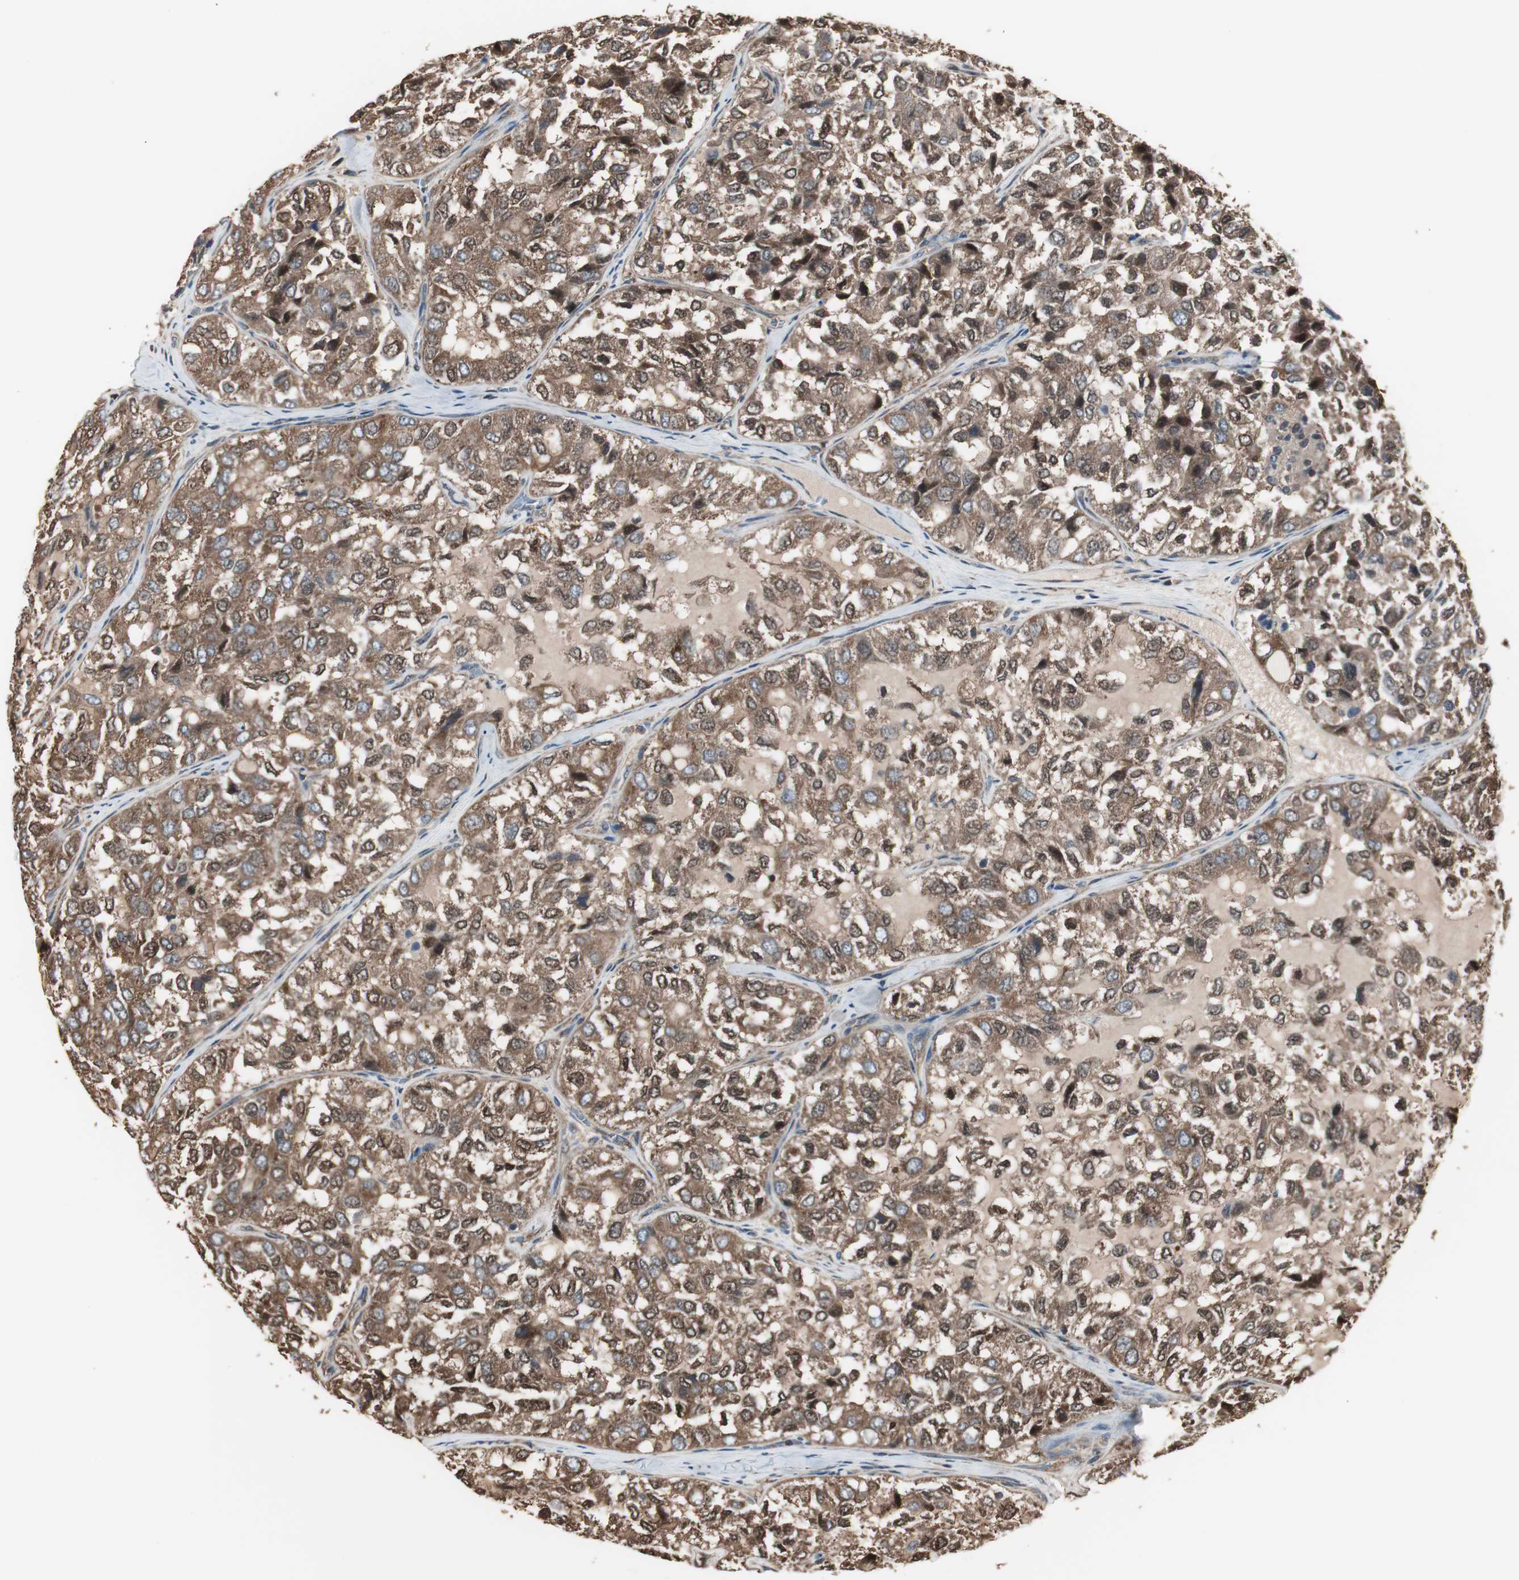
{"staining": {"intensity": "strong", "quantity": ">75%", "location": "cytoplasmic/membranous"}, "tissue": "thyroid cancer", "cell_type": "Tumor cells", "image_type": "cancer", "snomed": [{"axis": "morphology", "description": "Follicular adenoma carcinoma, NOS"}, {"axis": "topography", "description": "Thyroid gland"}], "caption": "This histopathology image shows immunohistochemistry staining of human thyroid follicular adenoma carcinoma, with high strong cytoplasmic/membranous positivity in approximately >75% of tumor cells.", "gene": "CAPNS1", "patient": {"sex": "male", "age": 75}}